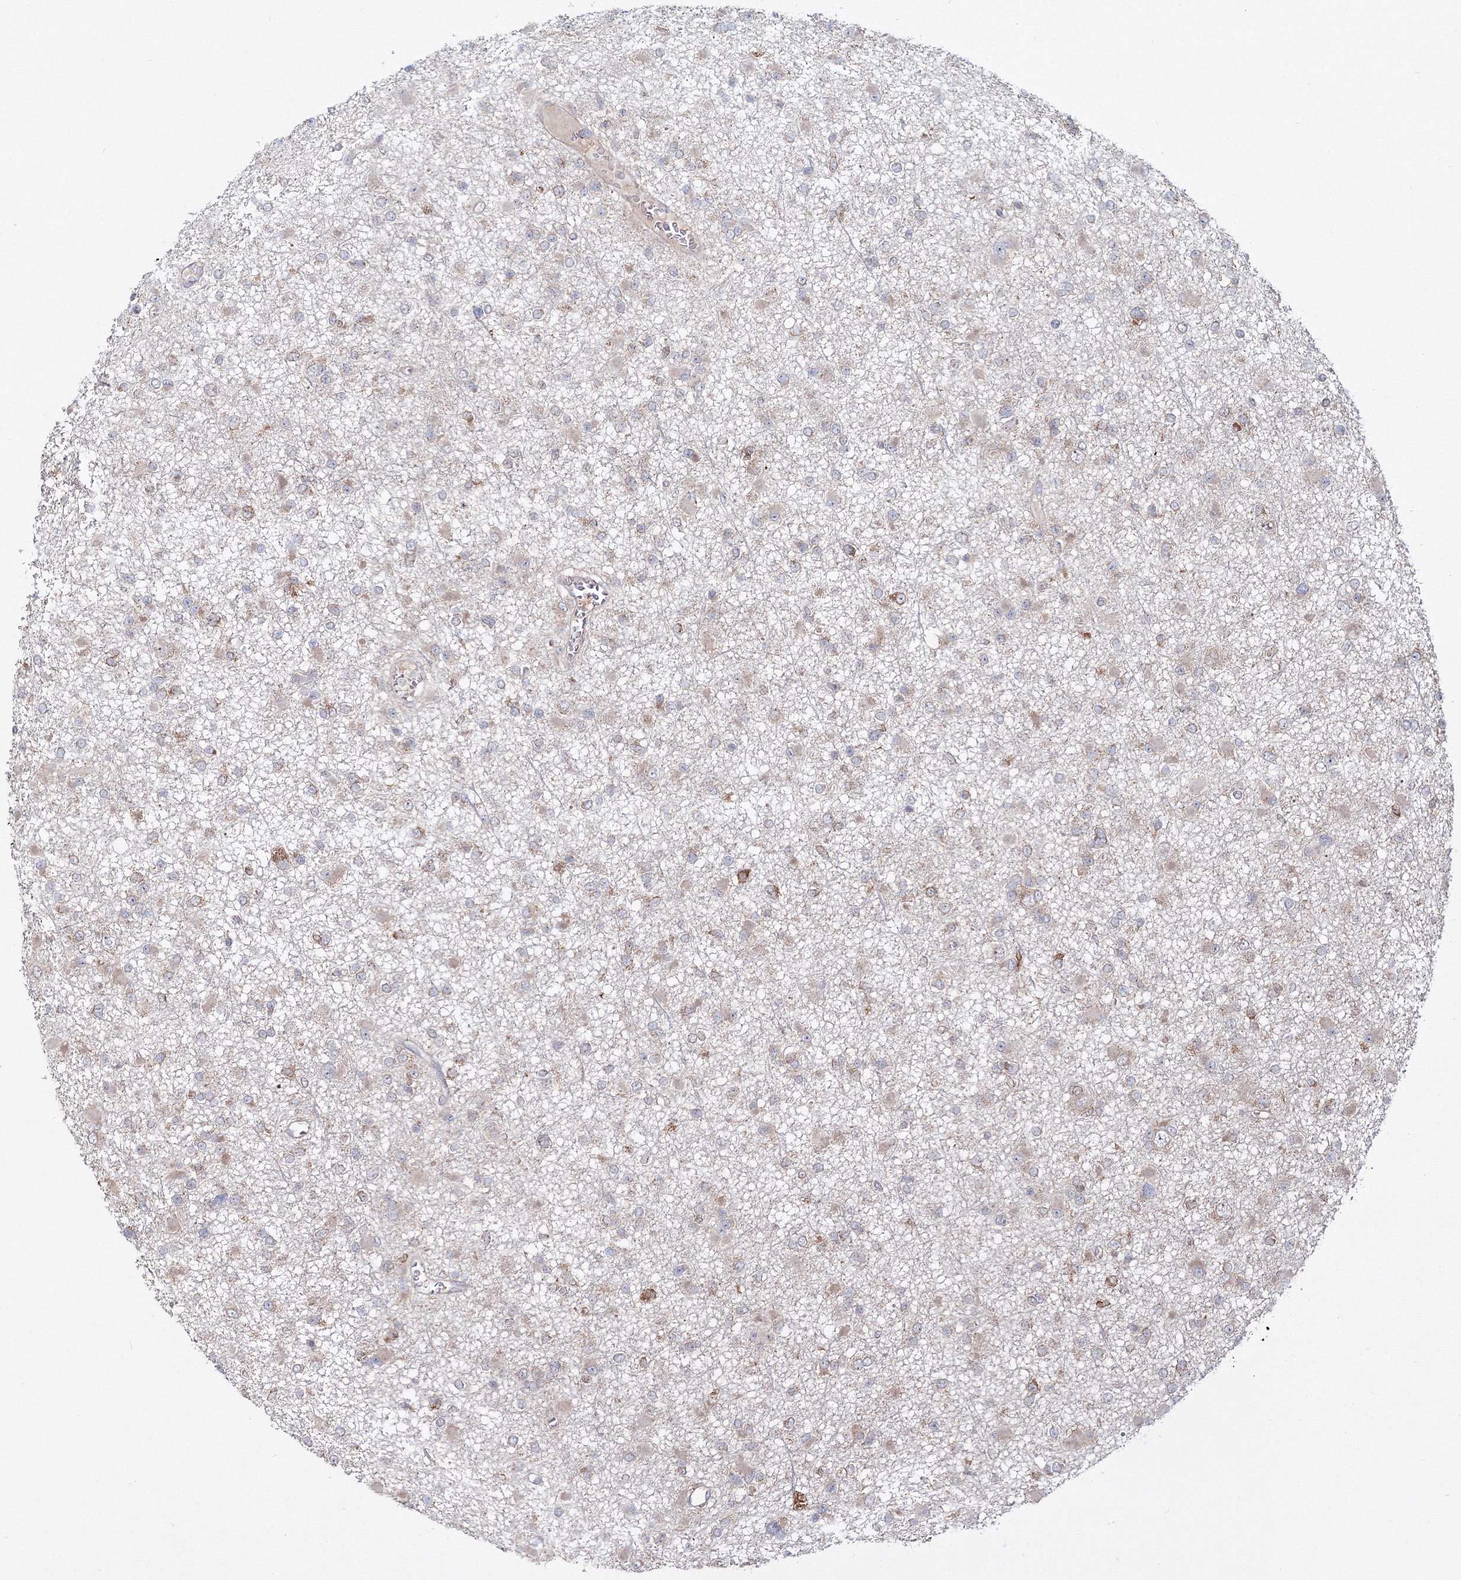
{"staining": {"intensity": "weak", "quantity": "<25%", "location": "cytoplasmic/membranous"}, "tissue": "glioma", "cell_type": "Tumor cells", "image_type": "cancer", "snomed": [{"axis": "morphology", "description": "Glioma, malignant, Low grade"}, {"axis": "topography", "description": "Brain"}], "caption": "Tumor cells show no significant protein expression in low-grade glioma (malignant).", "gene": "PEX13", "patient": {"sex": "female", "age": 22}}